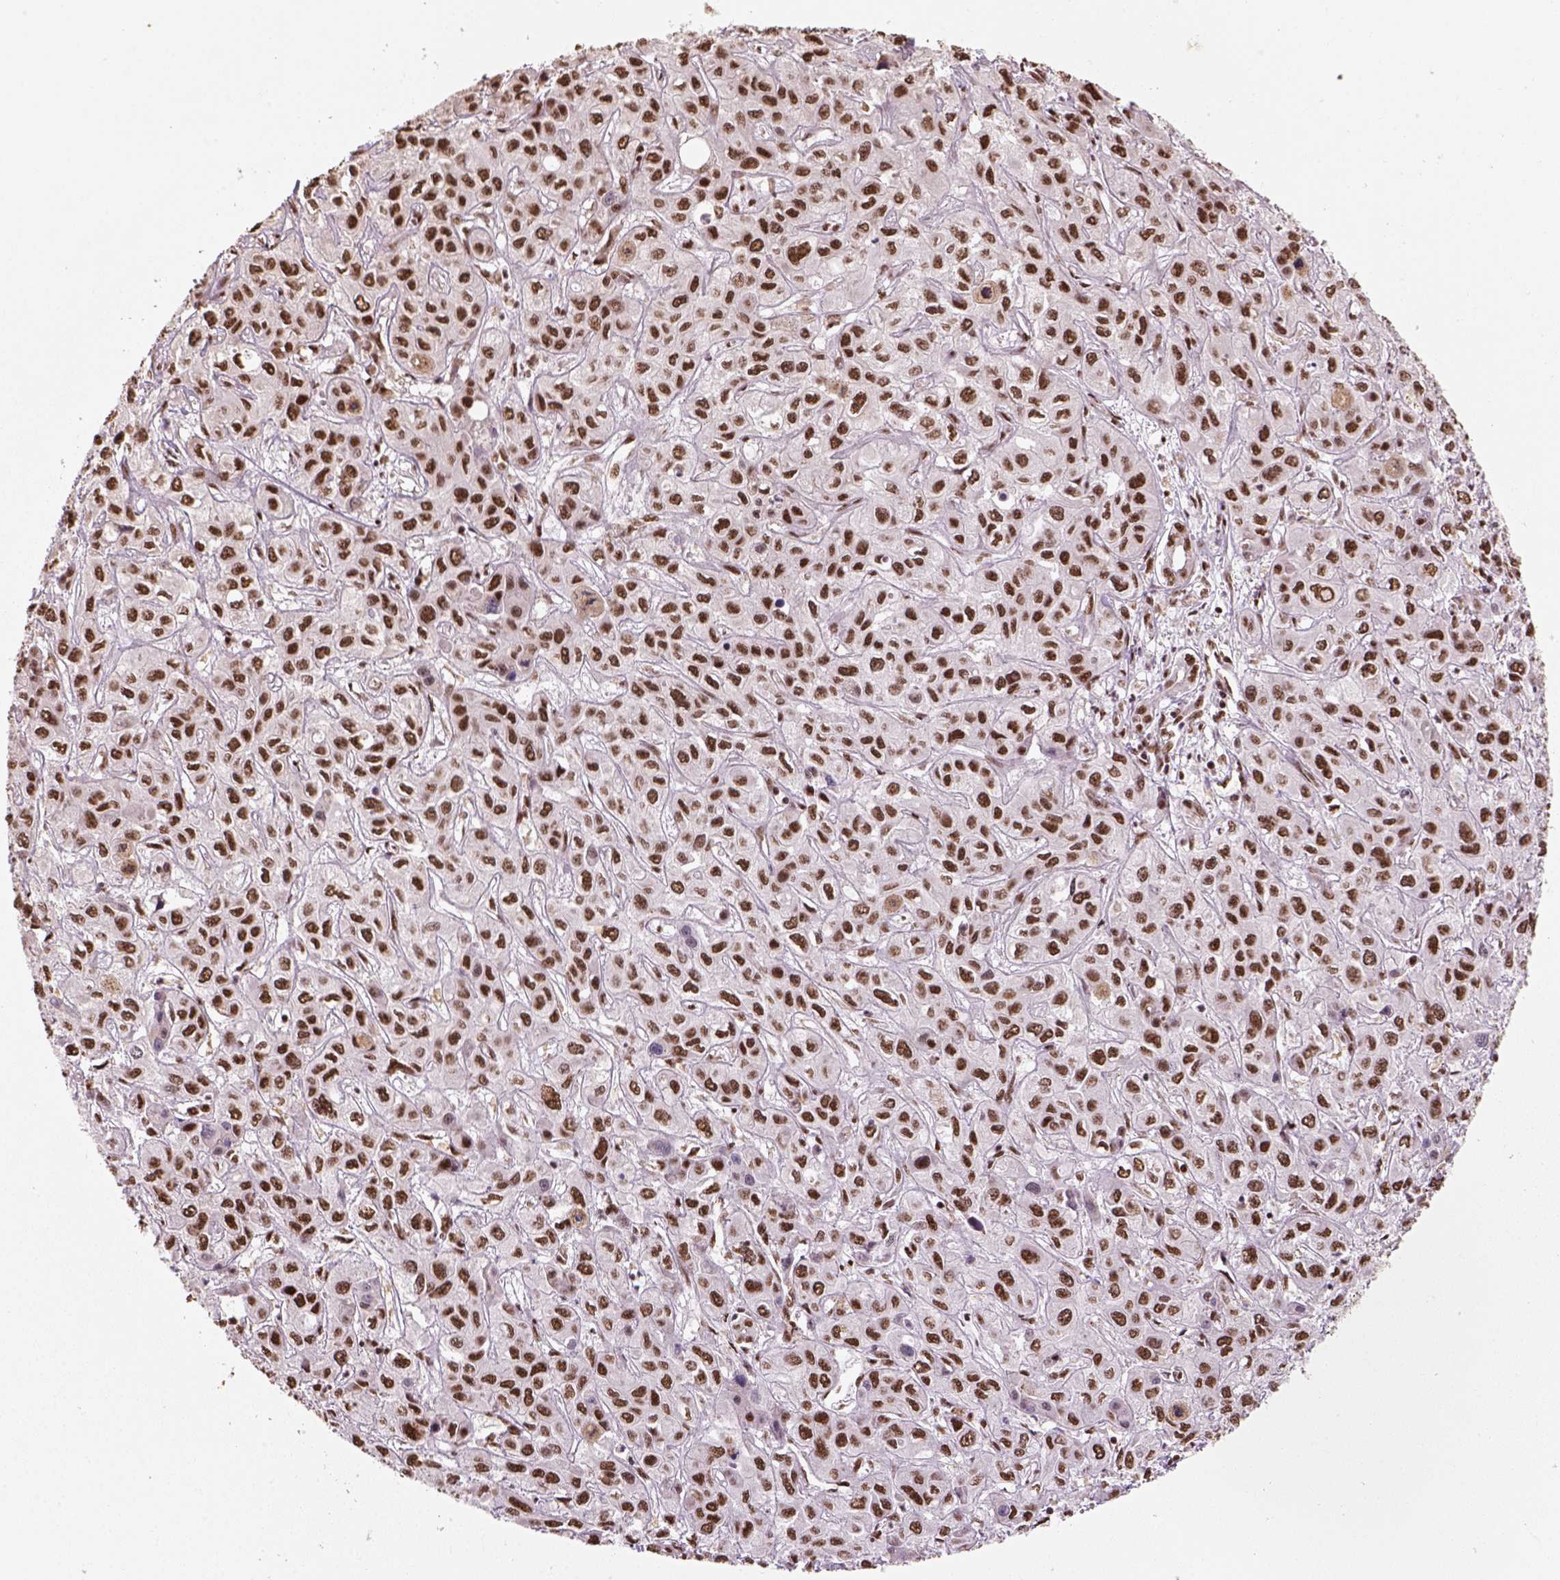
{"staining": {"intensity": "strong", "quantity": ">75%", "location": "nuclear"}, "tissue": "liver cancer", "cell_type": "Tumor cells", "image_type": "cancer", "snomed": [{"axis": "morphology", "description": "Cholangiocarcinoma"}, {"axis": "topography", "description": "Liver"}], "caption": "A brown stain highlights strong nuclear positivity of a protein in human cholangiocarcinoma (liver) tumor cells.", "gene": "CCAR1", "patient": {"sex": "female", "age": 66}}